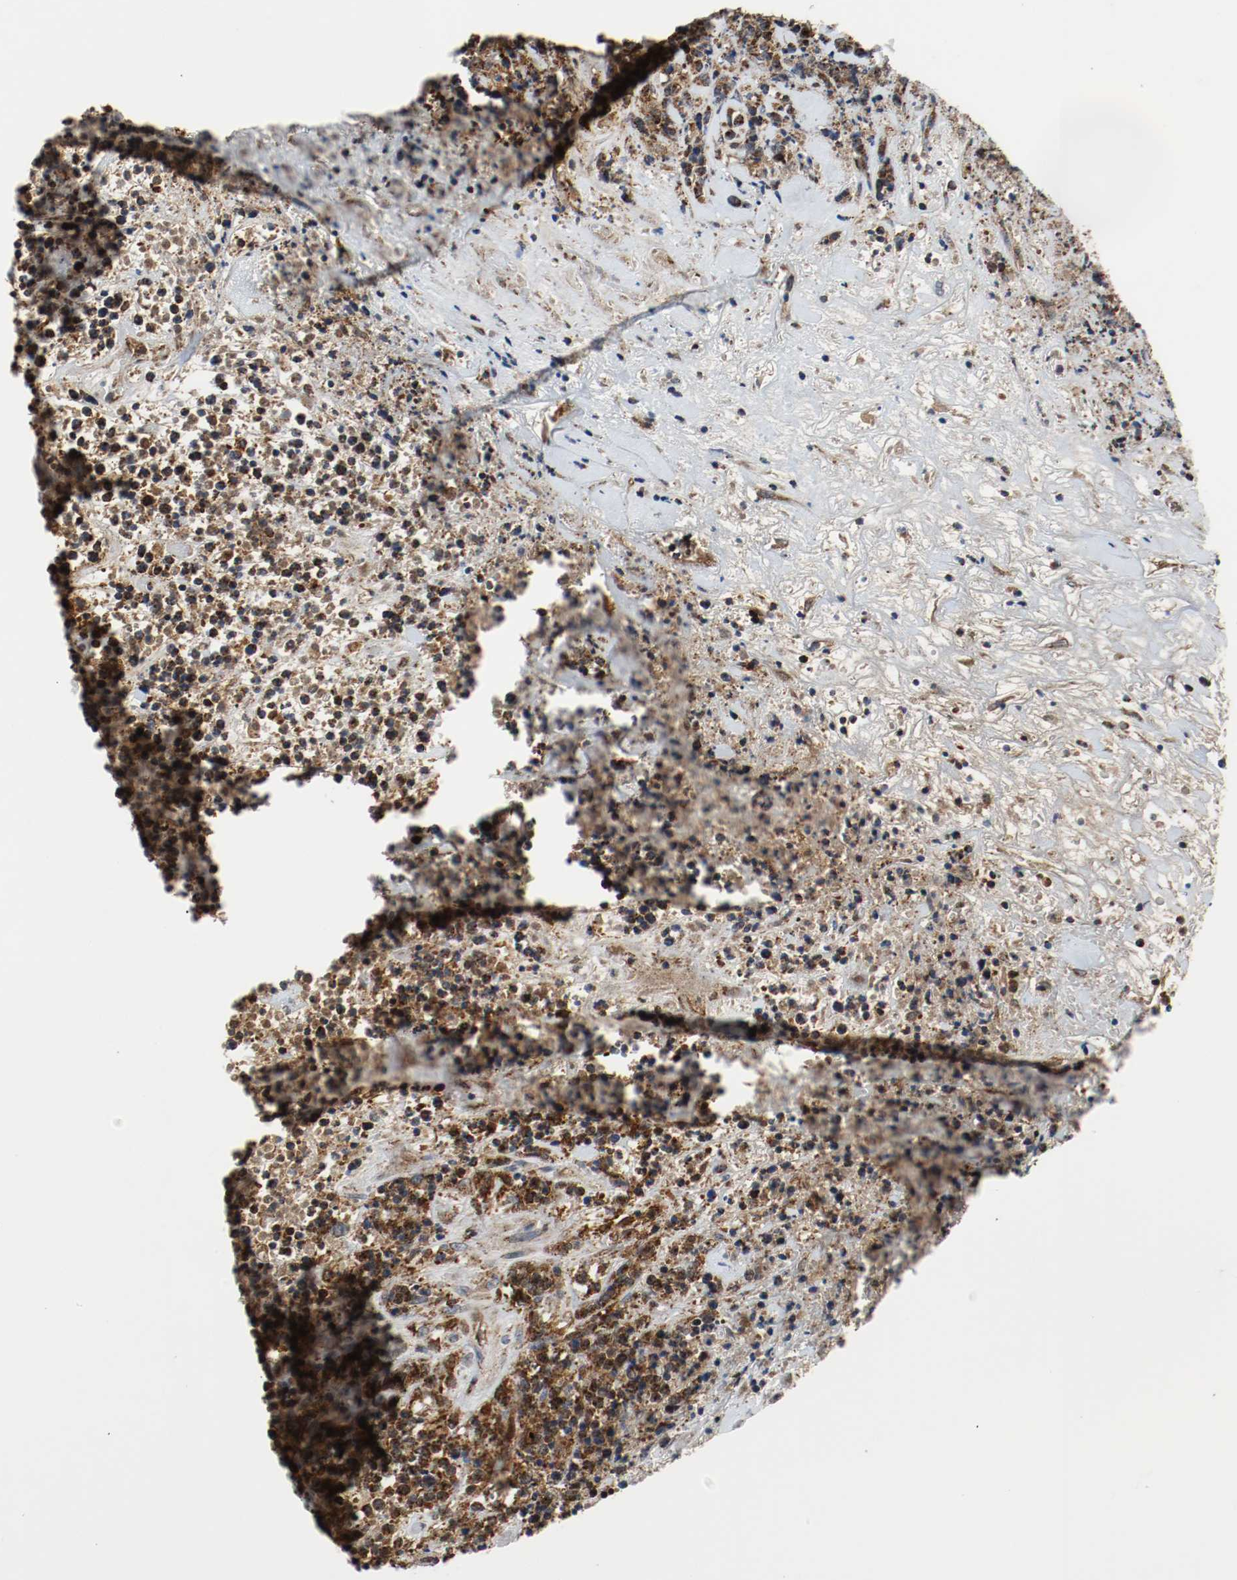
{"staining": {"intensity": "strong", "quantity": ">75%", "location": "cytoplasmic/membranous"}, "tissue": "lymphoma", "cell_type": "Tumor cells", "image_type": "cancer", "snomed": [{"axis": "morphology", "description": "Malignant lymphoma, non-Hodgkin's type, High grade"}, {"axis": "topography", "description": "Soft tissue"}], "caption": "Strong cytoplasmic/membranous expression is seen in about >75% of tumor cells in high-grade malignant lymphoma, non-Hodgkin's type.", "gene": "TXNRD1", "patient": {"sex": "male", "age": 18}}